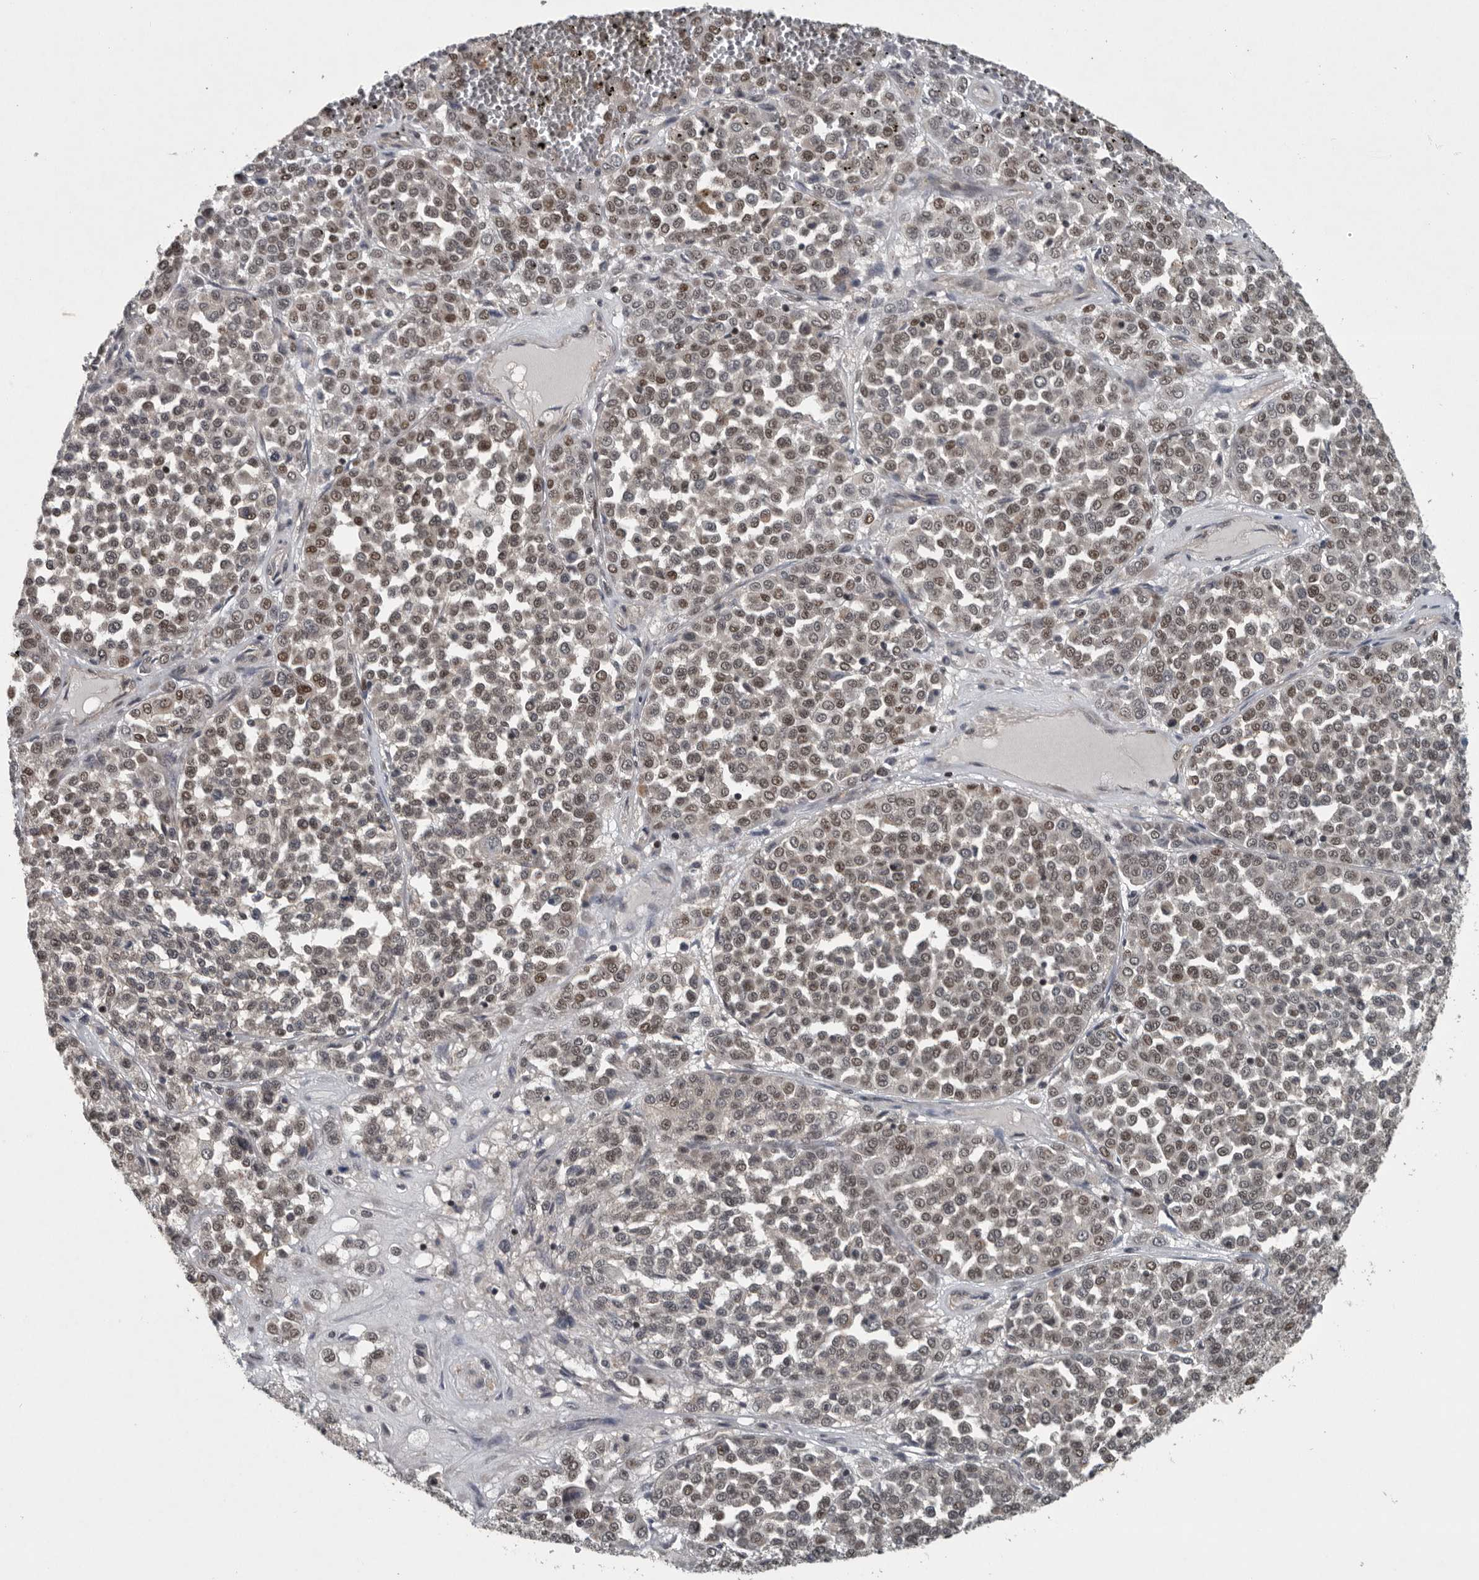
{"staining": {"intensity": "weak", "quantity": ">75%", "location": "nuclear"}, "tissue": "melanoma", "cell_type": "Tumor cells", "image_type": "cancer", "snomed": [{"axis": "morphology", "description": "Malignant melanoma, Metastatic site"}, {"axis": "topography", "description": "Pancreas"}], "caption": "An IHC image of tumor tissue is shown. Protein staining in brown labels weak nuclear positivity in malignant melanoma (metastatic site) within tumor cells. (Brightfield microscopy of DAB IHC at high magnification).", "gene": "SENP7", "patient": {"sex": "female", "age": 30}}